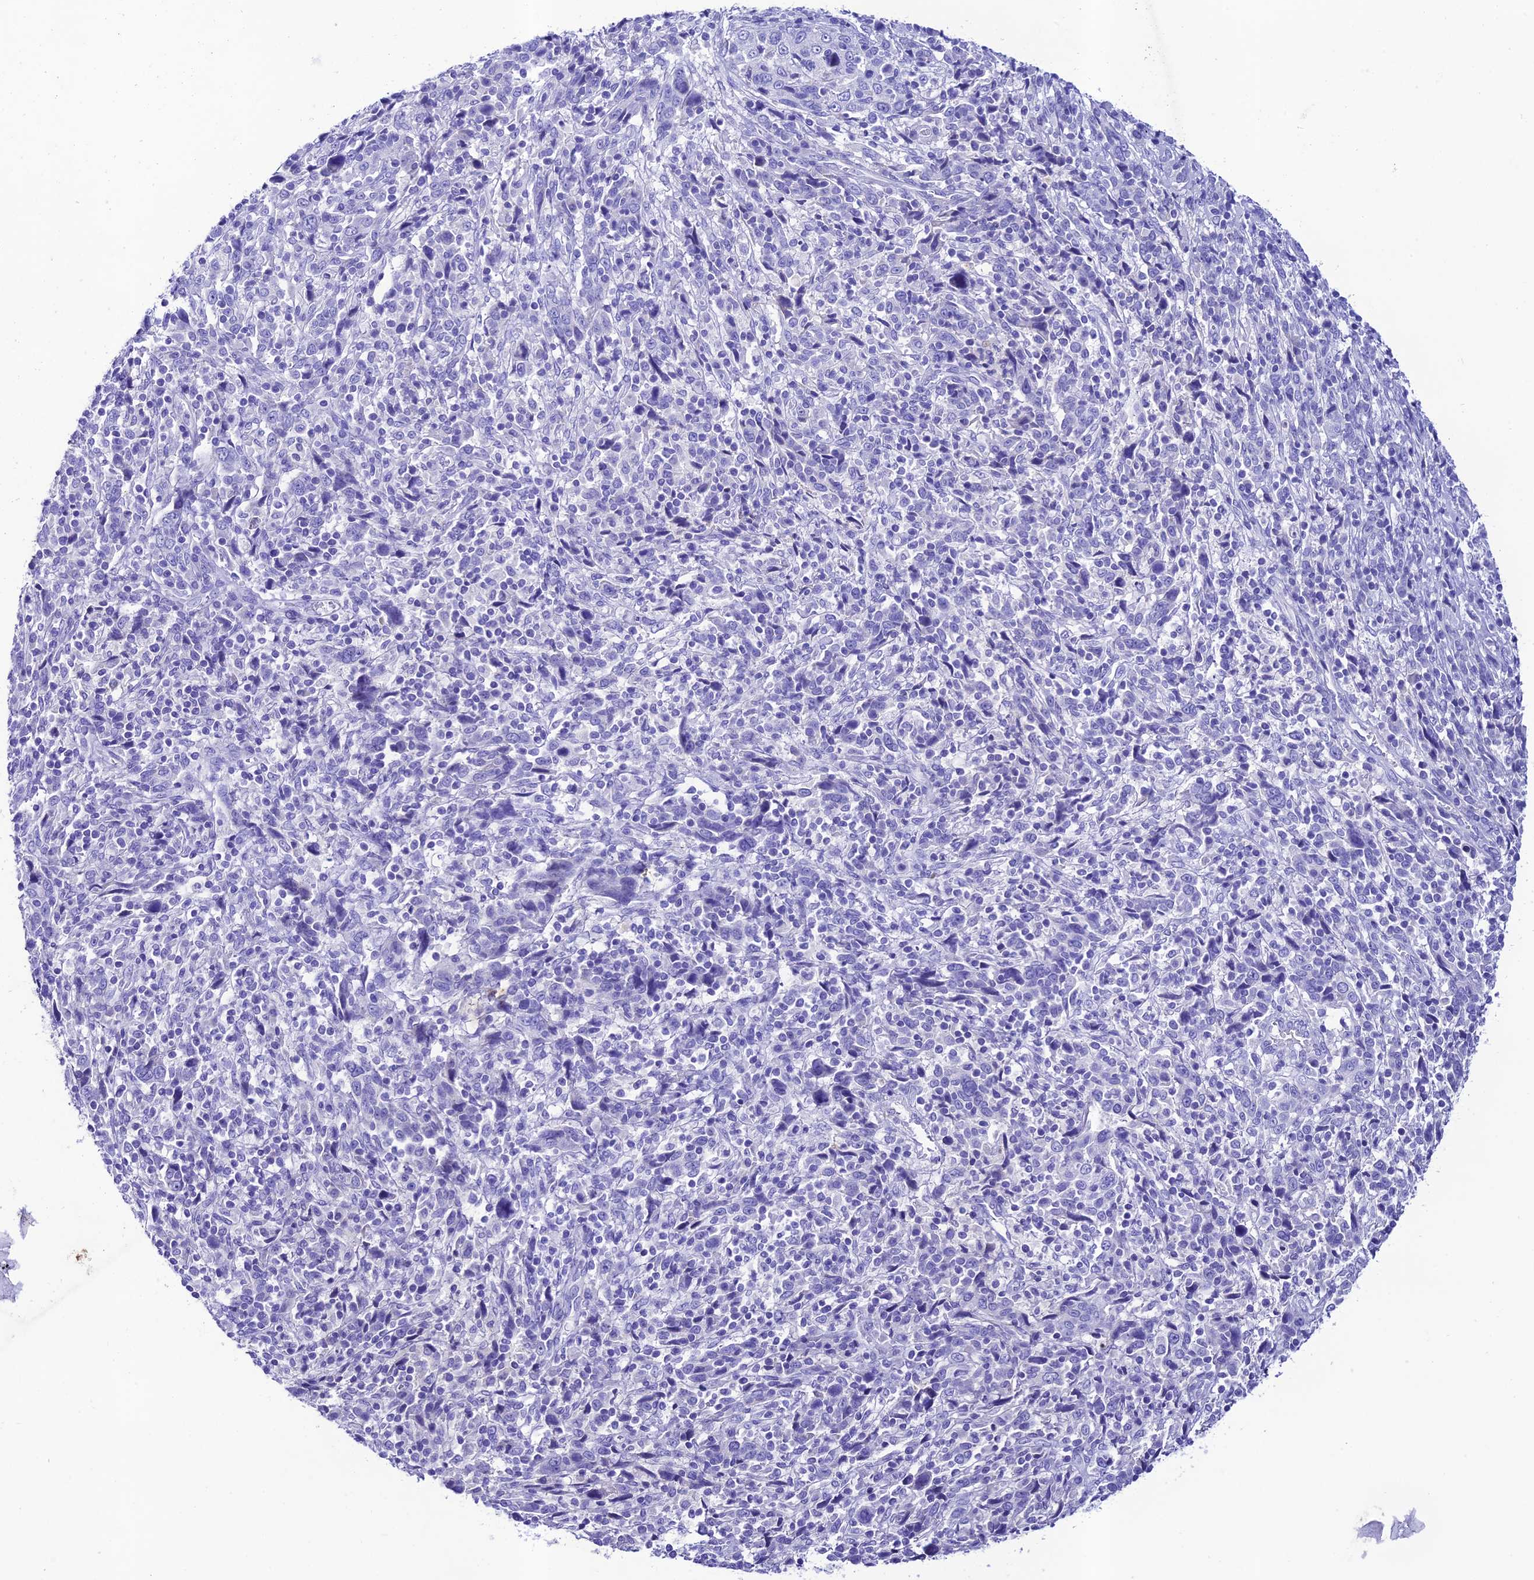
{"staining": {"intensity": "negative", "quantity": "none", "location": "none"}, "tissue": "cervical cancer", "cell_type": "Tumor cells", "image_type": "cancer", "snomed": [{"axis": "morphology", "description": "Squamous cell carcinoma, NOS"}, {"axis": "topography", "description": "Cervix"}], "caption": "This photomicrograph is of cervical squamous cell carcinoma stained with IHC to label a protein in brown with the nuclei are counter-stained blue. There is no positivity in tumor cells.", "gene": "NLRP6", "patient": {"sex": "female", "age": 46}}